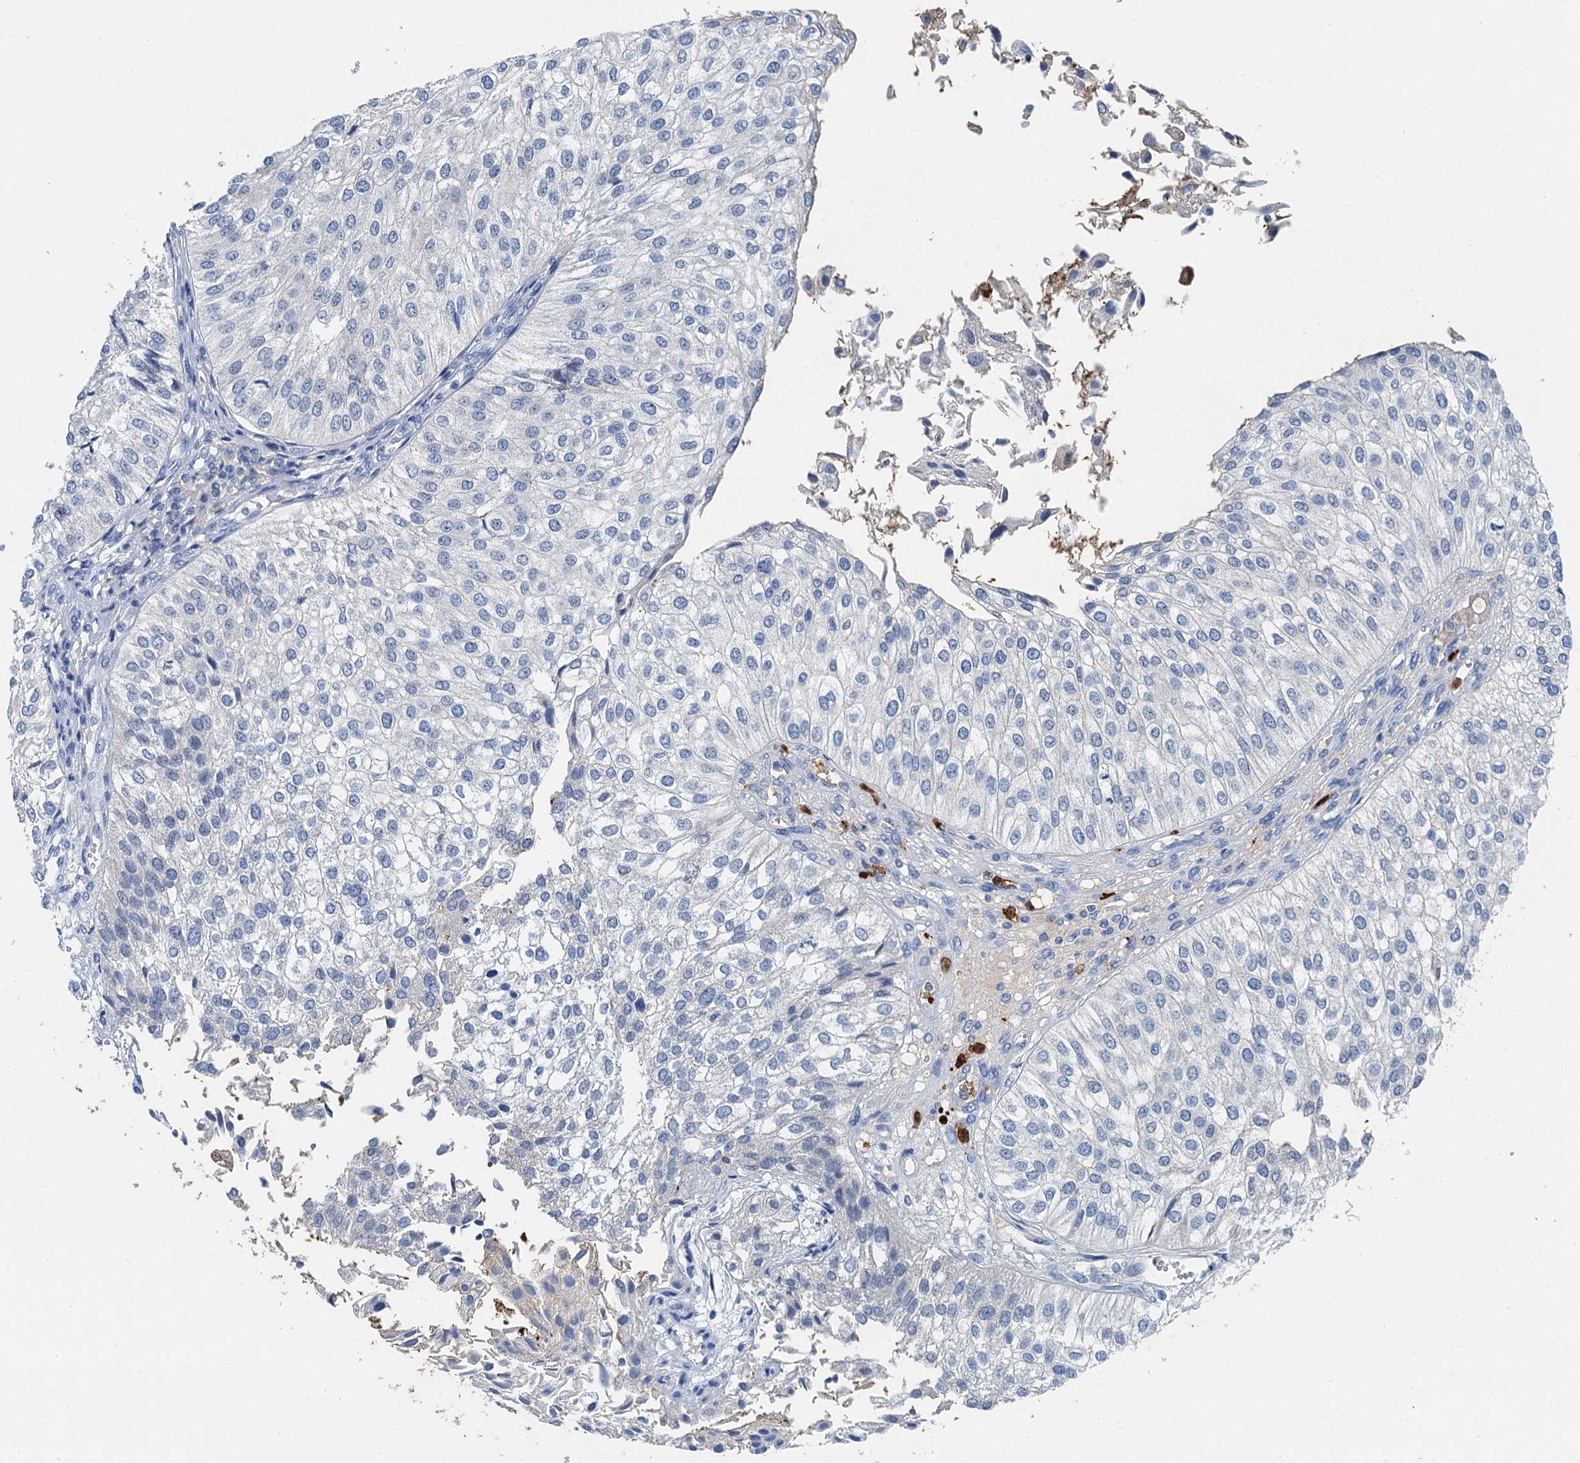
{"staining": {"intensity": "negative", "quantity": "none", "location": "none"}, "tissue": "urothelial cancer", "cell_type": "Tumor cells", "image_type": "cancer", "snomed": [{"axis": "morphology", "description": "Urothelial carcinoma, Low grade"}, {"axis": "topography", "description": "Urinary bladder"}], "caption": "An image of human urothelial cancer is negative for staining in tumor cells. (Brightfield microscopy of DAB IHC at high magnification).", "gene": "OTOA", "patient": {"sex": "female", "age": 89}}